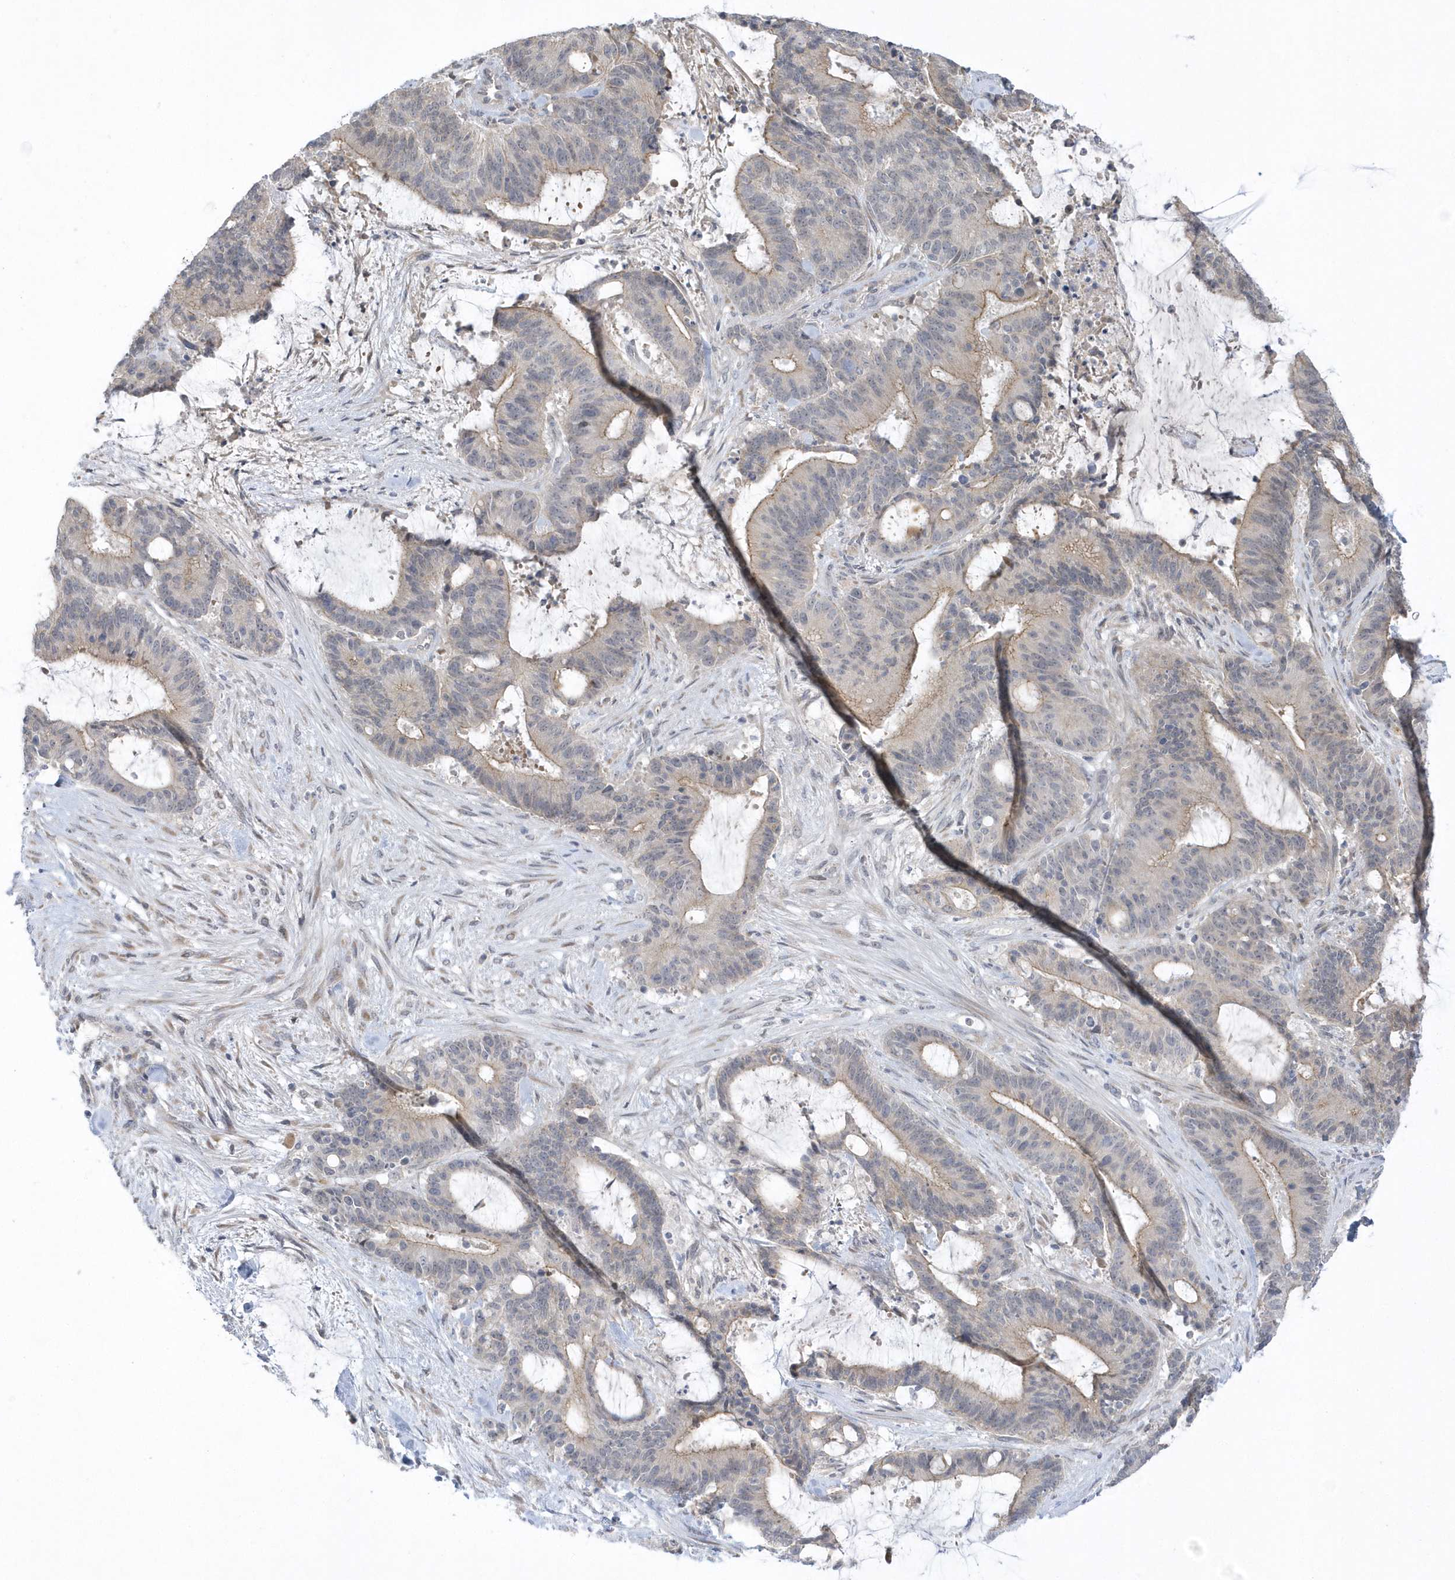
{"staining": {"intensity": "weak", "quantity": "25%-75%", "location": "cytoplasmic/membranous"}, "tissue": "liver cancer", "cell_type": "Tumor cells", "image_type": "cancer", "snomed": [{"axis": "morphology", "description": "Normal tissue, NOS"}, {"axis": "morphology", "description": "Cholangiocarcinoma"}, {"axis": "topography", "description": "Liver"}, {"axis": "topography", "description": "Peripheral nerve tissue"}], "caption": "Weak cytoplasmic/membranous staining for a protein is appreciated in about 25%-75% of tumor cells of liver cancer (cholangiocarcinoma) using IHC.", "gene": "ZC3H12D", "patient": {"sex": "female", "age": 73}}